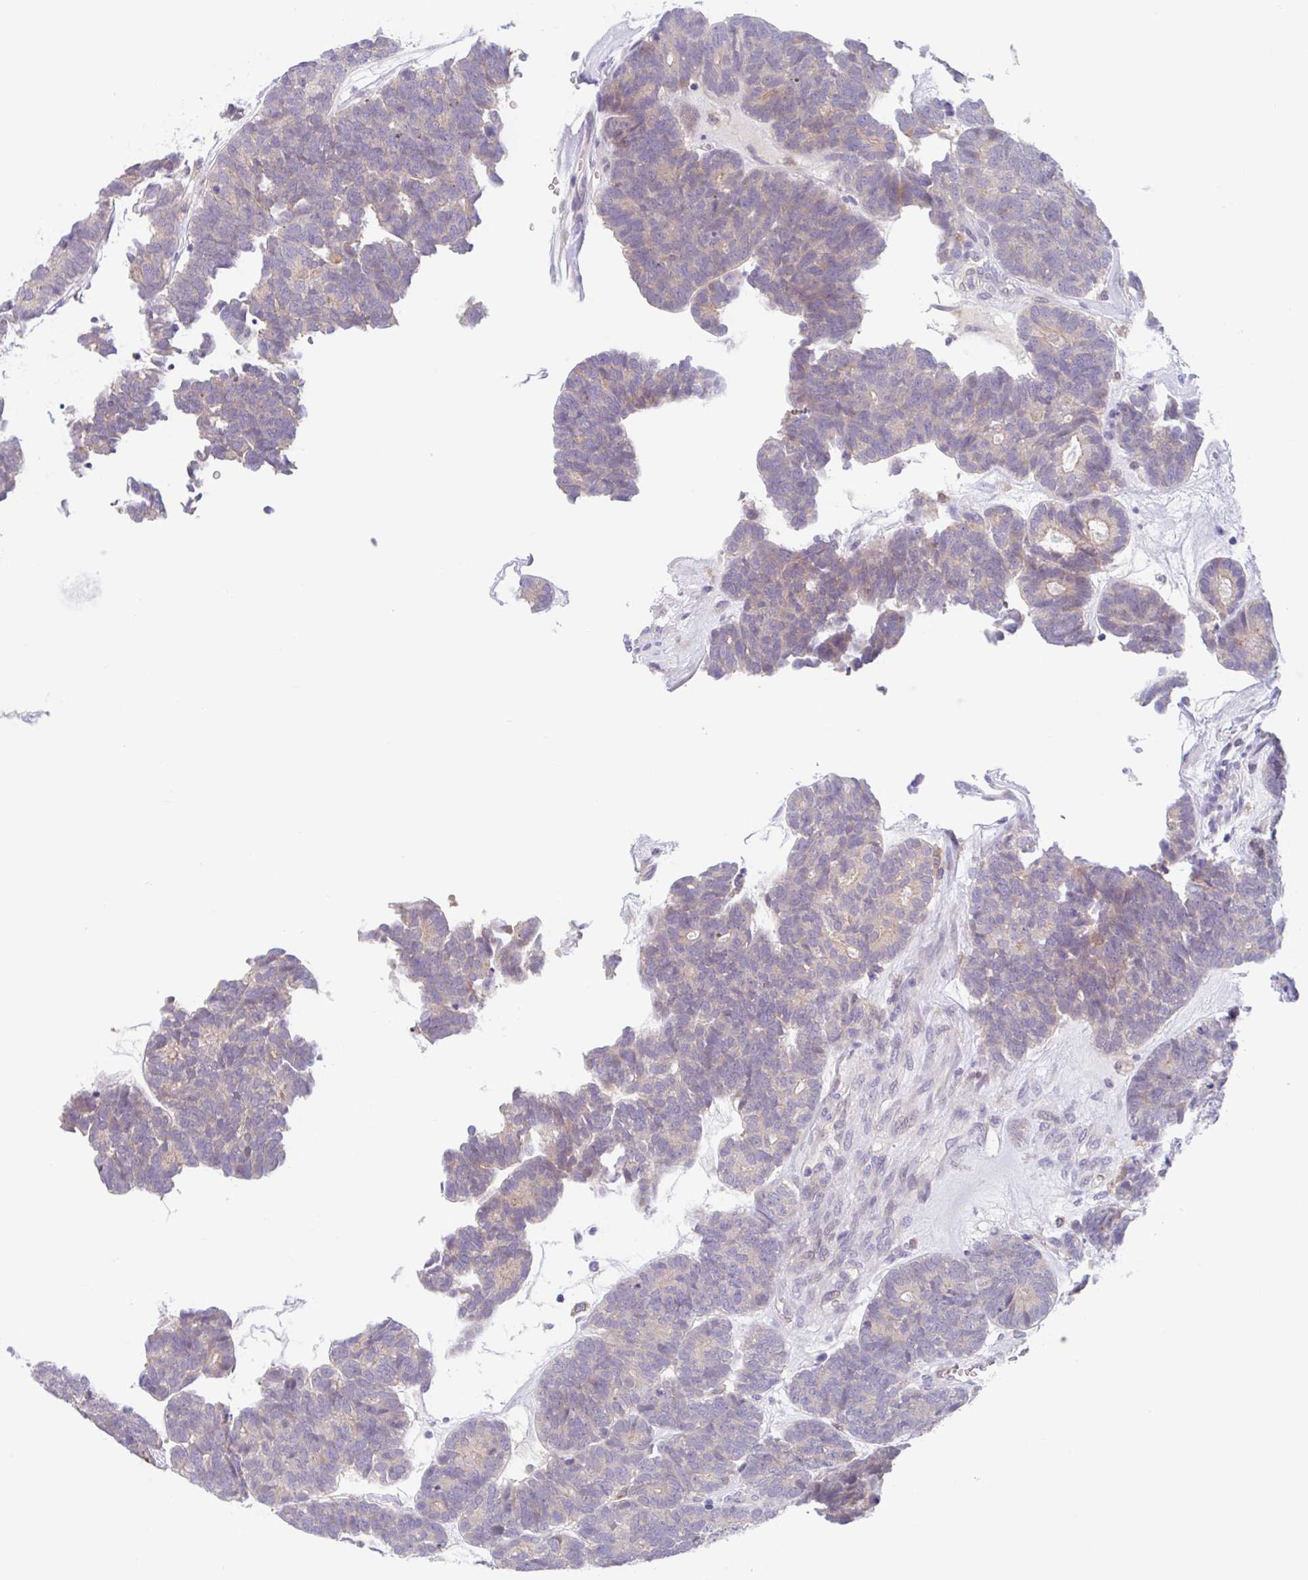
{"staining": {"intensity": "moderate", "quantity": "<25%", "location": "cytoplasmic/membranous"}, "tissue": "head and neck cancer", "cell_type": "Tumor cells", "image_type": "cancer", "snomed": [{"axis": "morphology", "description": "Adenocarcinoma, NOS"}, {"axis": "topography", "description": "Head-Neck"}], "caption": "DAB (3,3'-diaminobenzidine) immunohistochemical staining of human head and neck cancer (adenocarcinoma) reveals moderate cytoplasmic/membranous protein expression in about <25% of tumor cells.", "gene": "TMEM86A", "patient": {"sex": "female", "age": 81}}